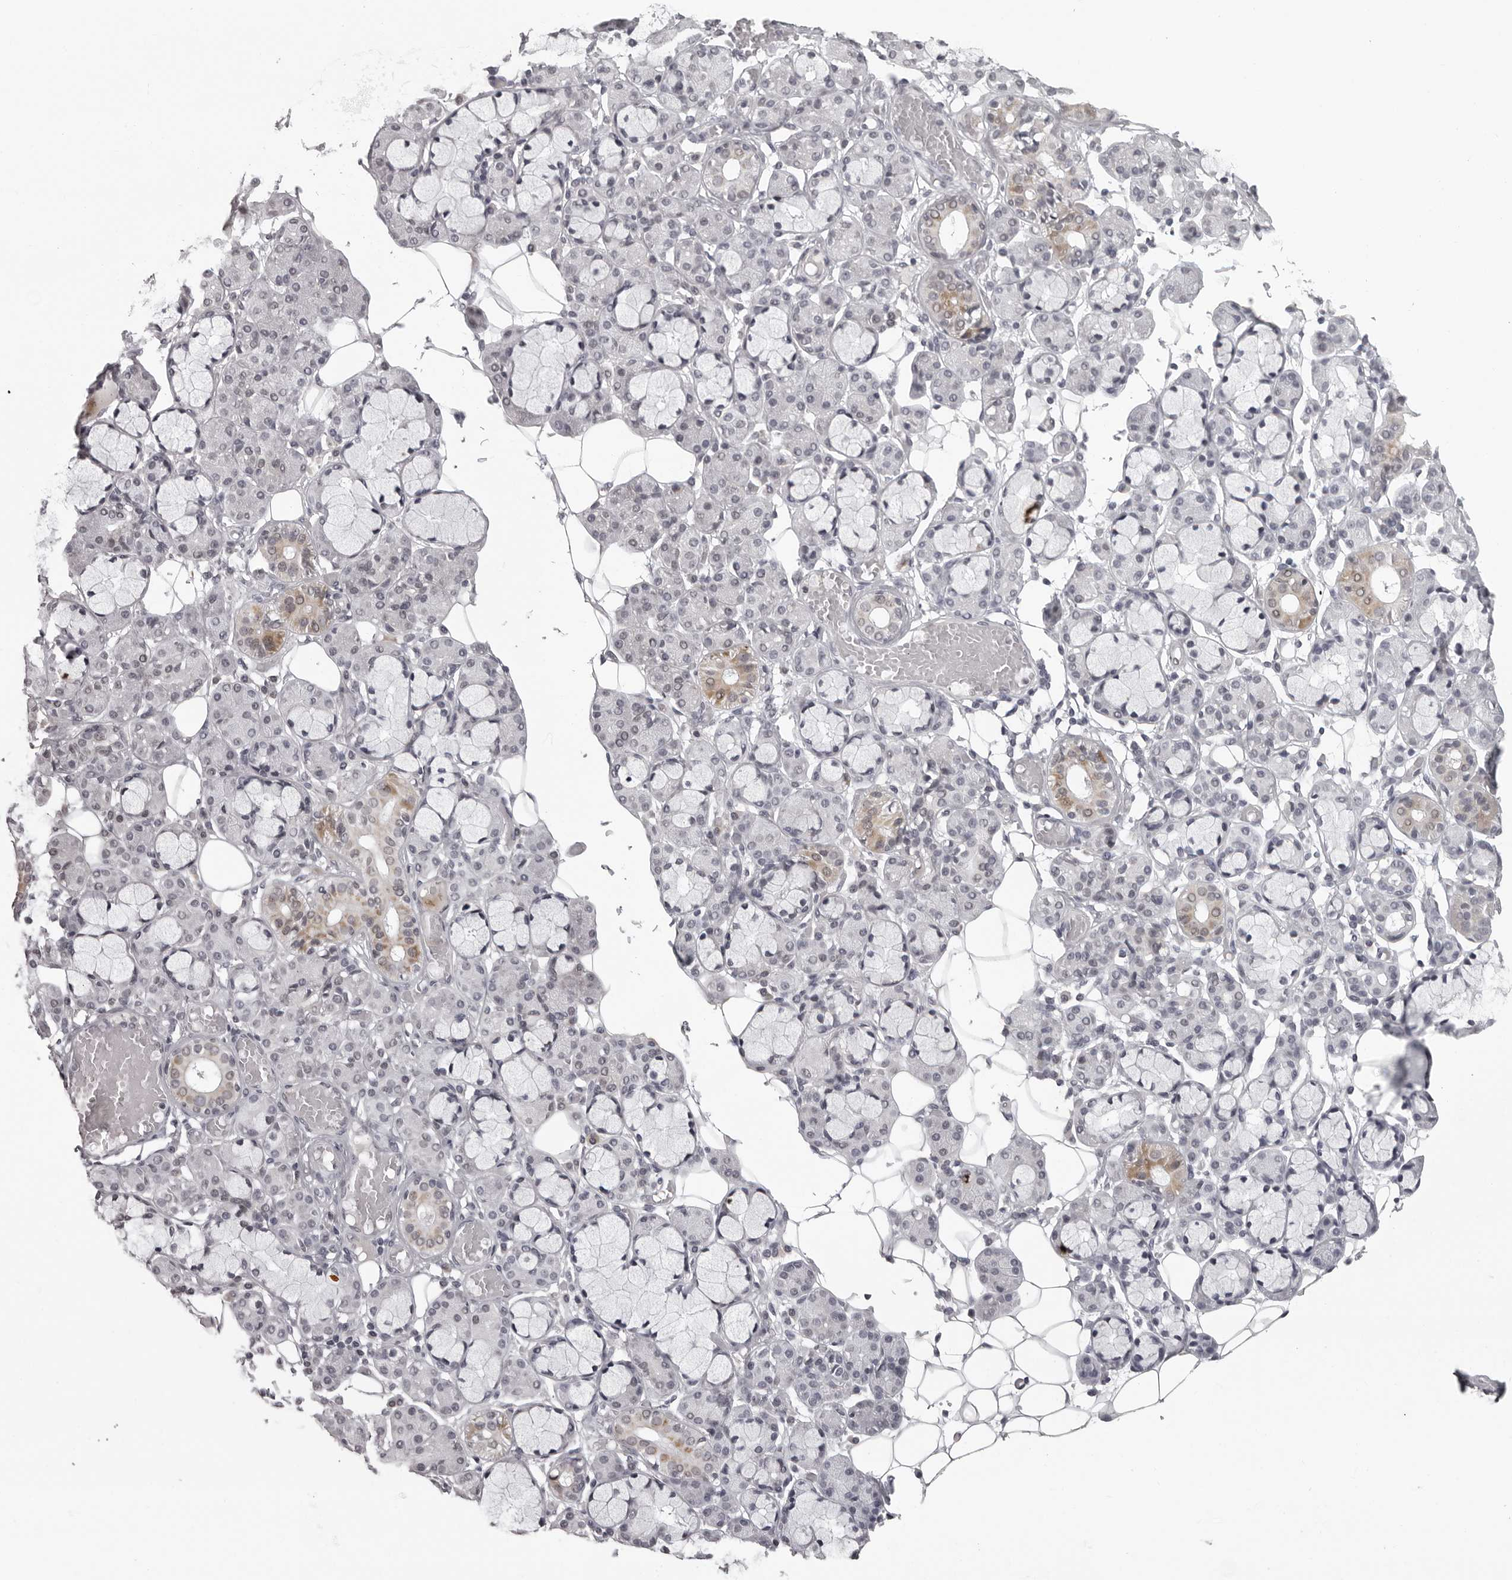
{"staining": {"intensity": "moderate", "quantity": "<25%", "location": "cytoplasmic/membranous"}, "tissue": "salivary gland", "cell_type": "Glandular cells", "image_type": "normal", "snomed": [{"axis": "morphology", "description": "Normal tissue, NOS"}, {"axis": "topography", "description": "Salivary gland"}], "caption": "An immunohistochemistry (IHC) histopathology image of benign tissue is shown. Protein staining in brown highlights moderate cytoplasmic/membranous positivity in salivary gland within glandular cells.", "gene": "HELZ", "patient": {"sex": "male", "age": 63}}